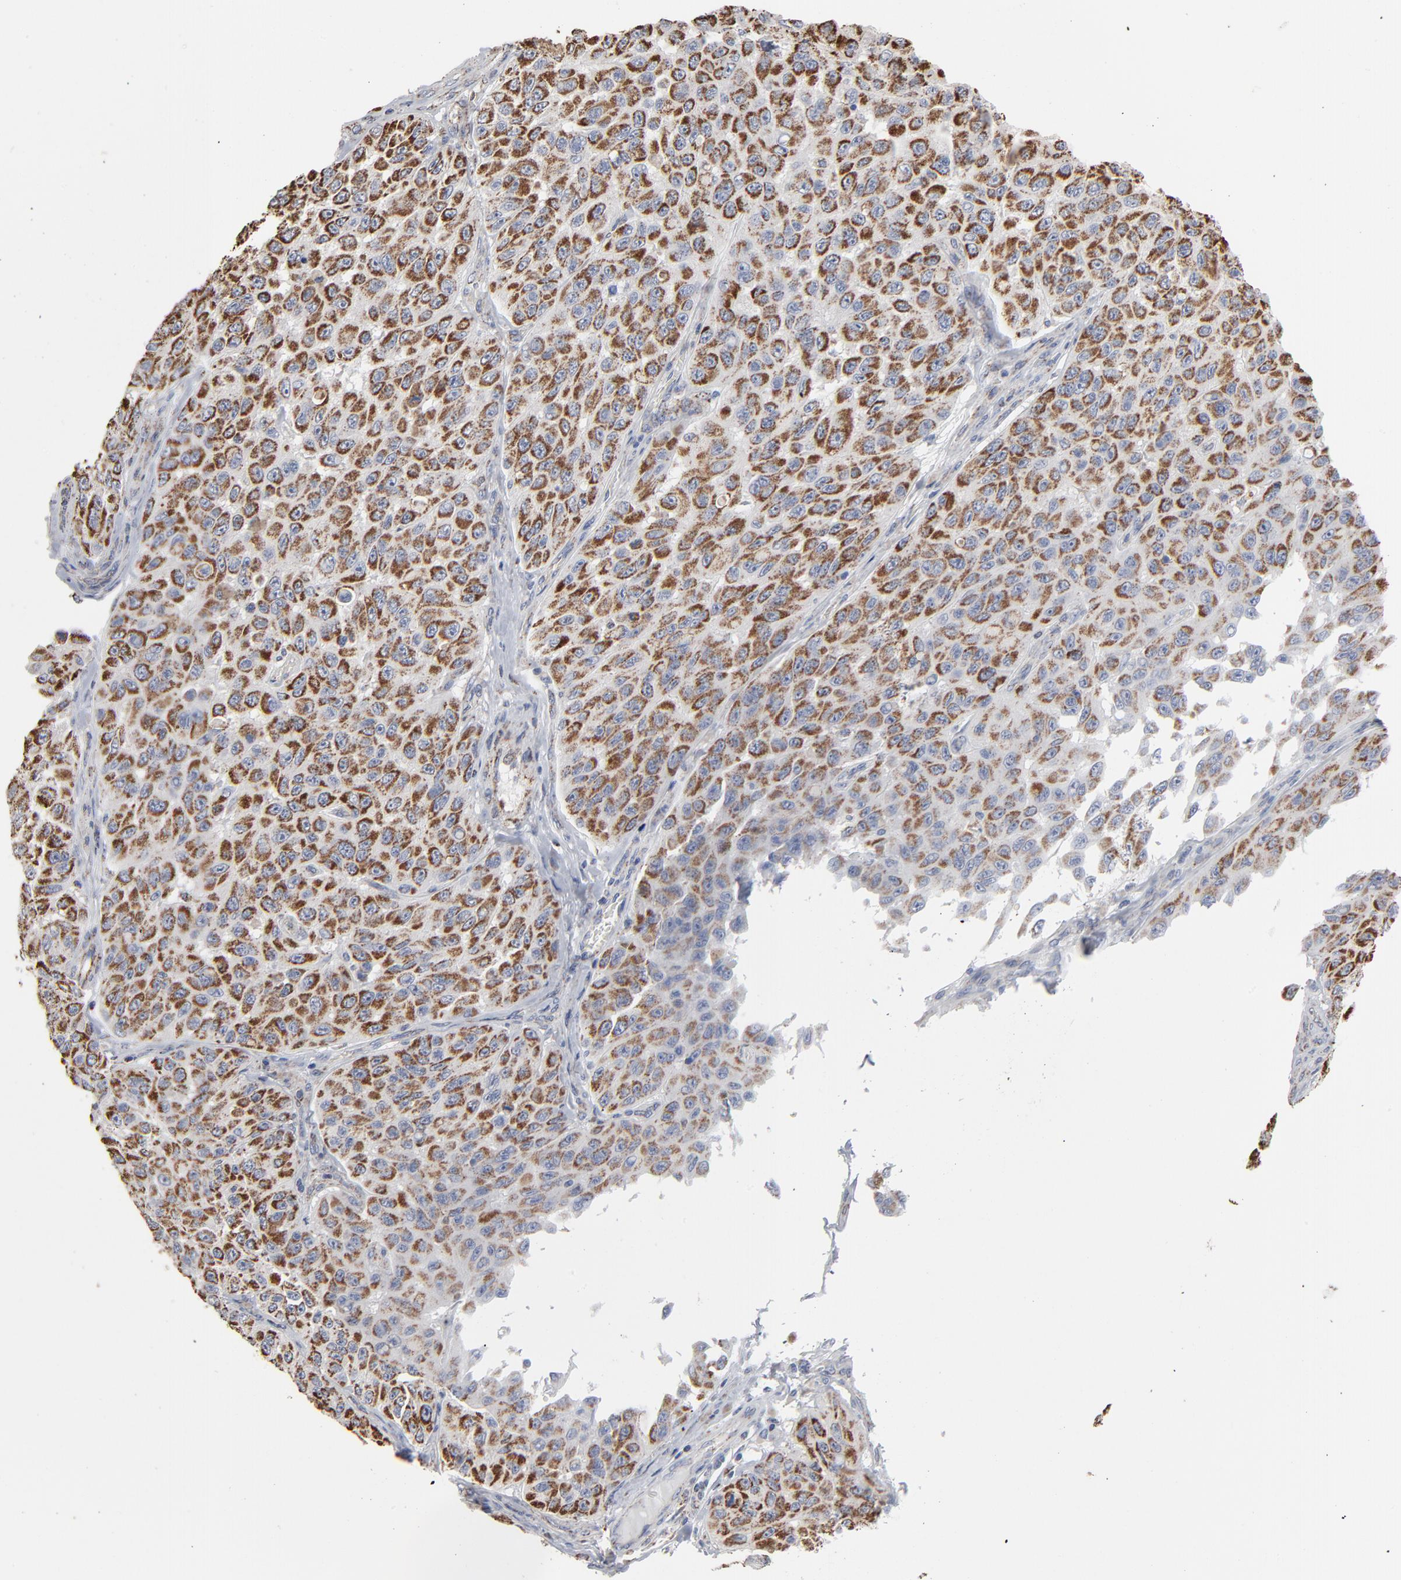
{"staining": {"intensity": "strong", "quantity": ">75%", "location": "cytoplasmic/membranous"}, "tissue": "melanoma", "cell_type": "Tumor cells", "image_type": "cancer", "snomed": [{"axis": "morphology", "description": "Malignant melanoma, NOS"}, {"axis": "topography", "description": "Skin"}], "caption": "Protein staining reveals strong cytoplasmic/membranous staining in approximately >75% of tumor cells in melanoma.", "gene": "UQCRC1", "patient": {"sex": "male", "age": 30}}